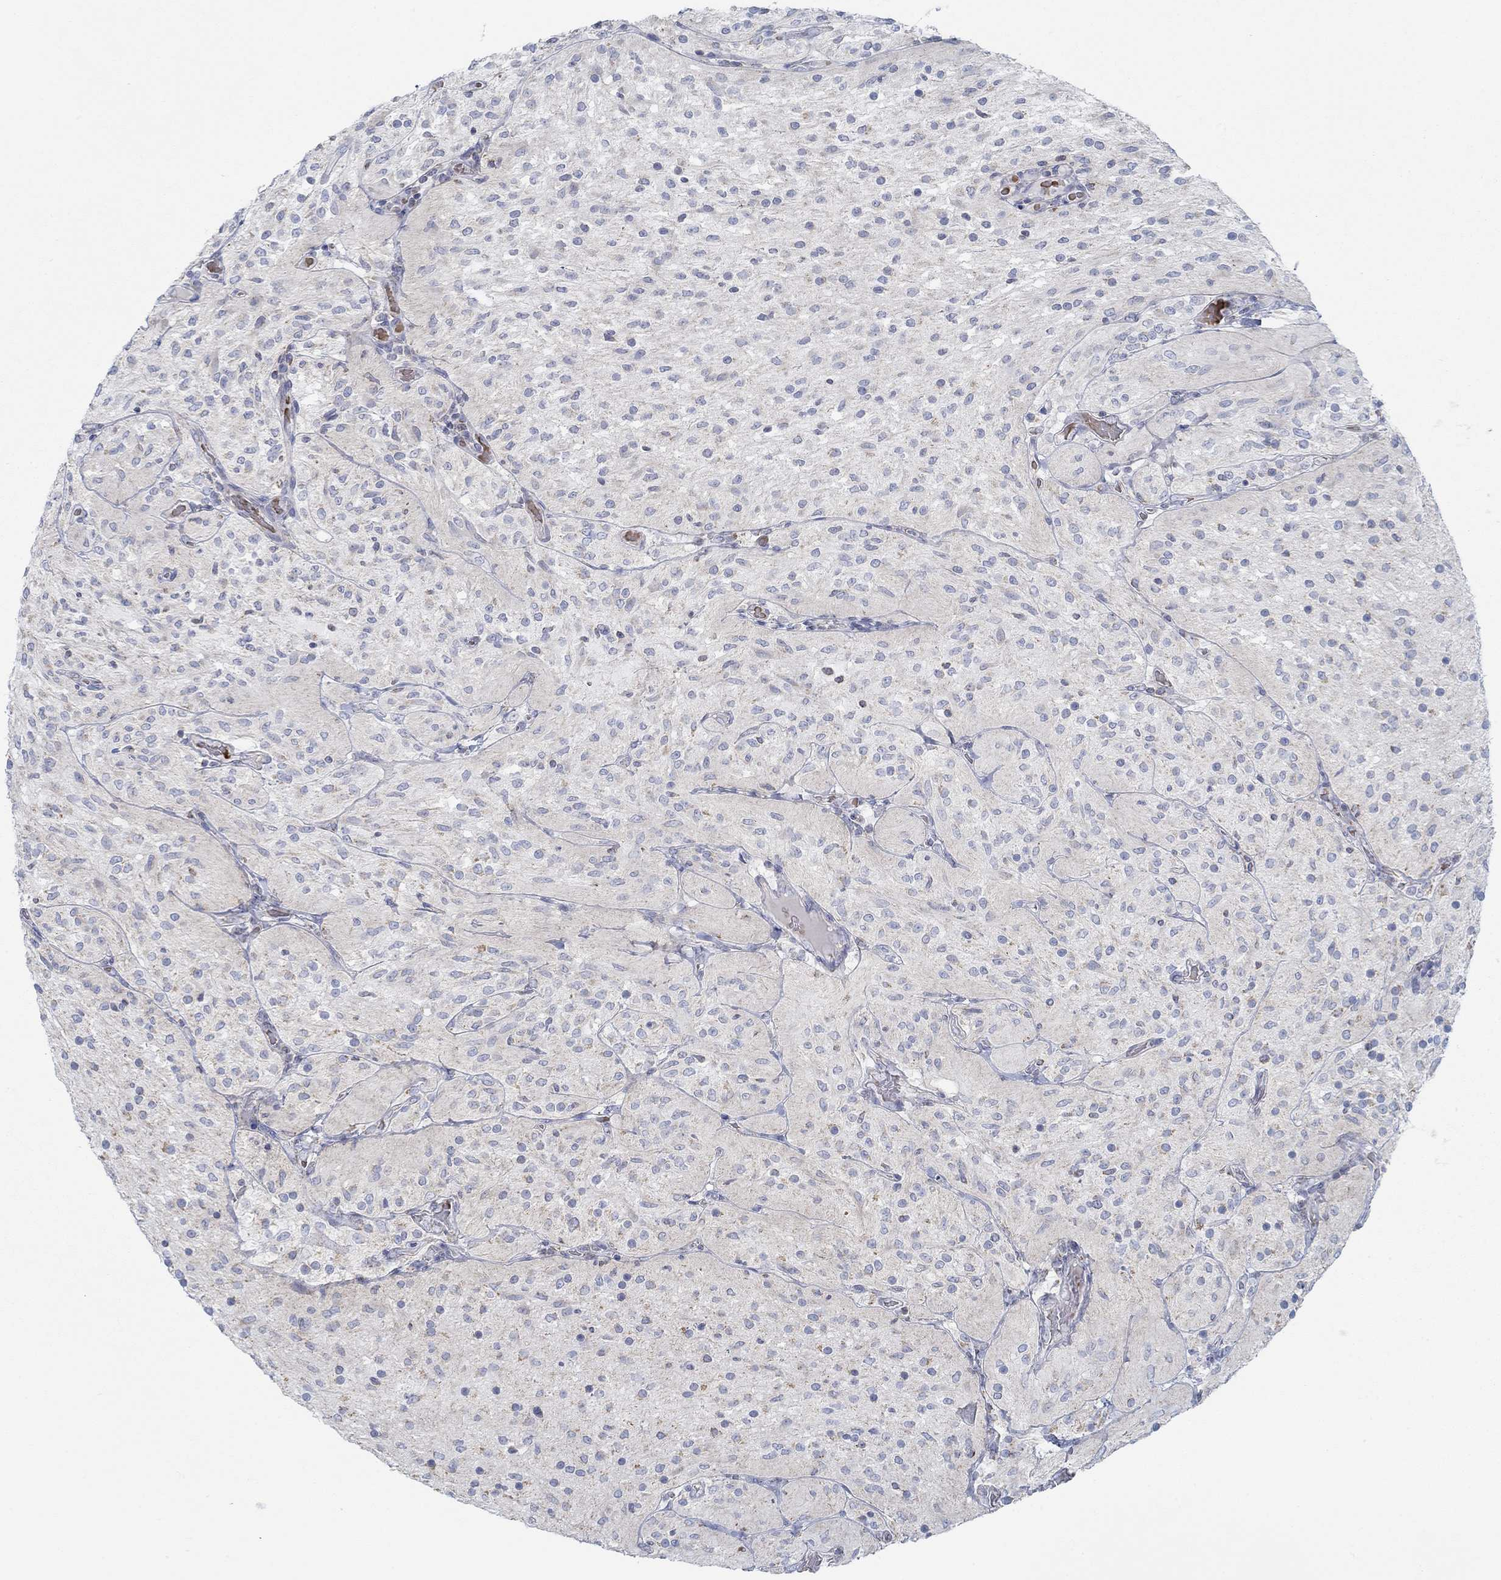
{"staining": {"intensity": "negative", "quantity": "none", "location": "none"}, "tissue": "glioma", "cell_type": "Tumor cells", "image_type": "cancer", "snomed": [{"axis": "morphology", "description": "Glioma, malignant, Low grade"}, {"axis": "topography", "description": "Brain"}], "caption": "This photomicrograph is of glioma stained with IHC to label a protein in brown with the nuclei are counter-stained blue. There is no expression in tumor cells.", "gene": "GLOD5", "patient": {"sex": "male", "age": 3}}